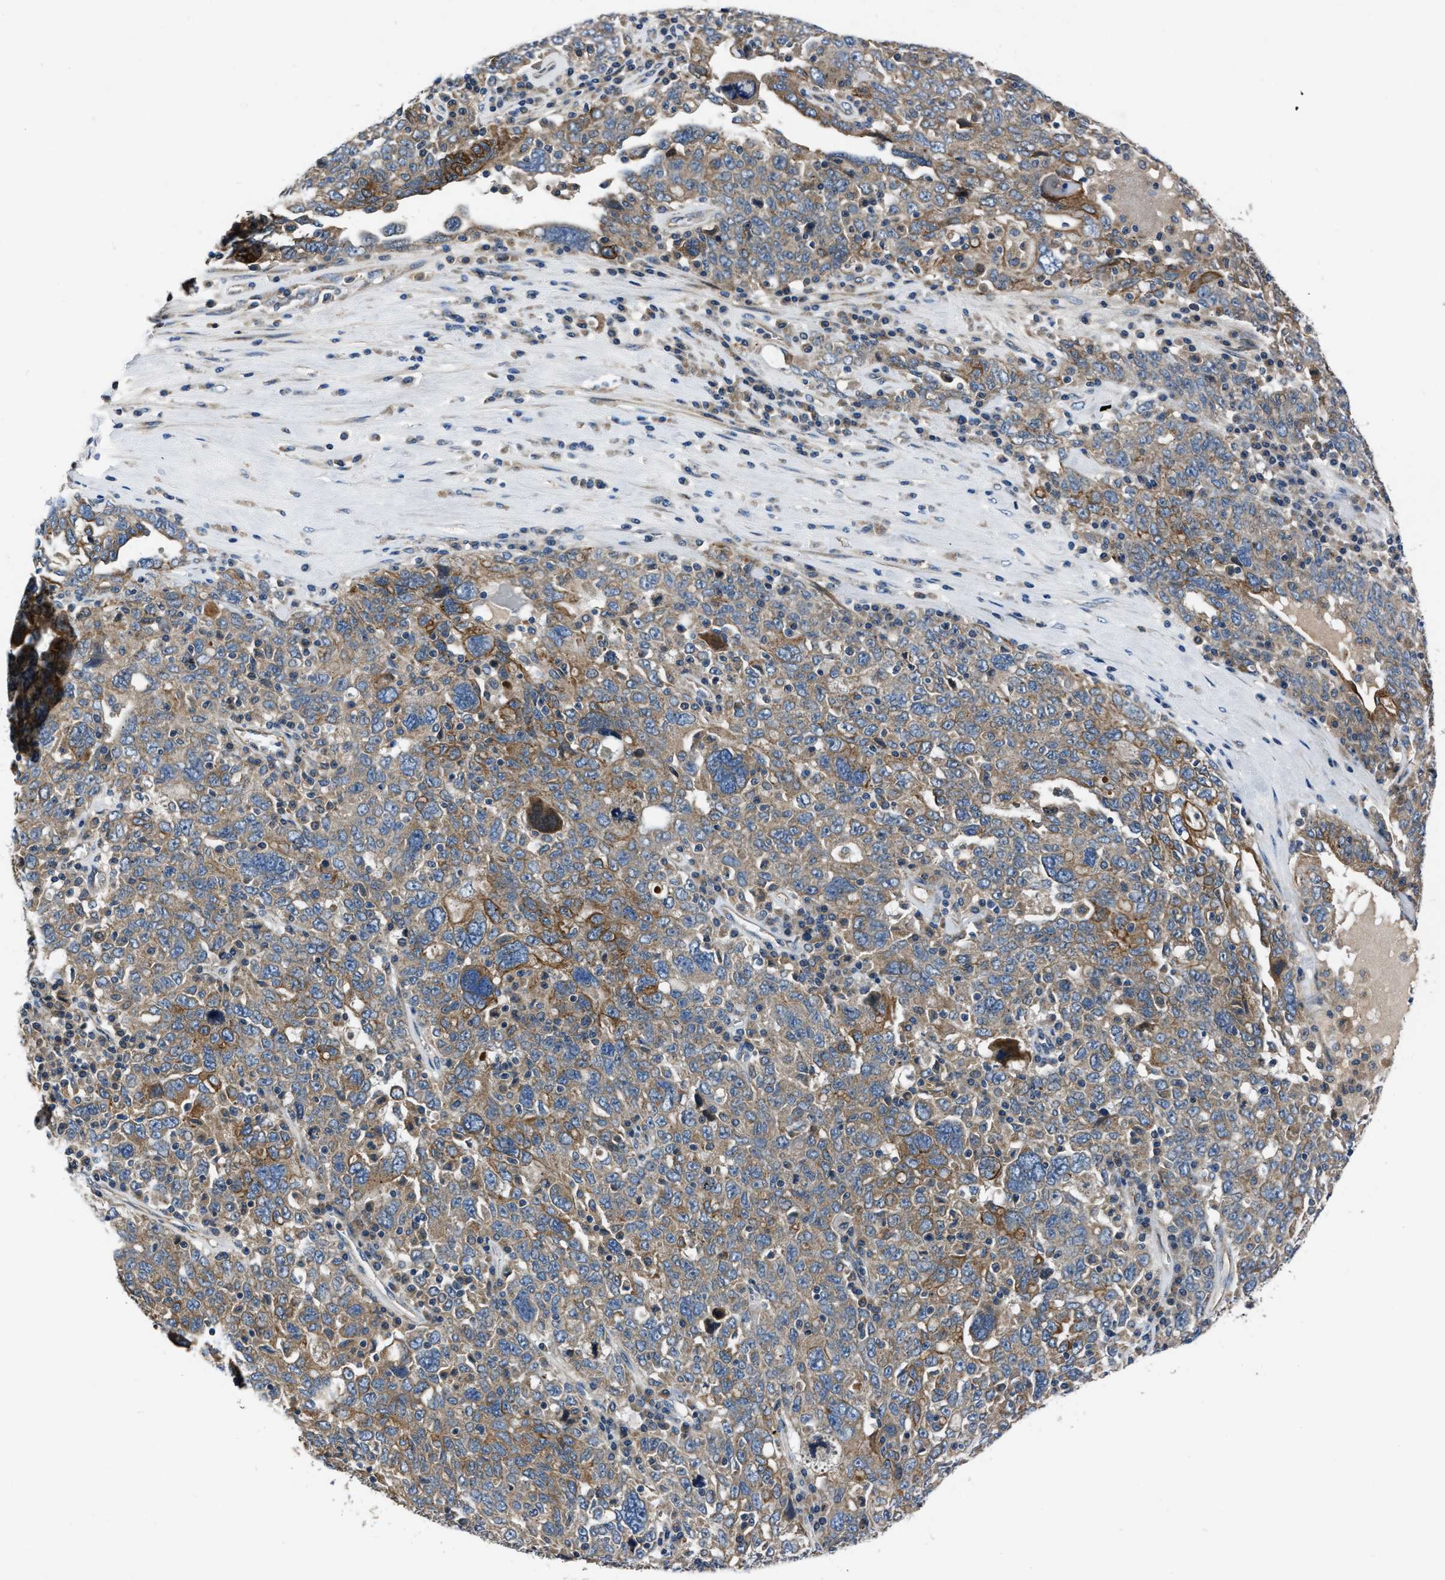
{"staining": {"intensity": "weak", "quantity": ">75%", "location": "cytoplasmic/membranous"}, "tissue": "ovarian cancer", "cell_type": "Tumor cells", "image_type": "cancer", "snomed": [{"axis": "morphology", "description": "Carcinoma, endometroid"}, {"axis": "topography", "description": "Ovary"}], "caption": "An immunohistochemistry (IHC) micrograph of neoplastic tissue is shown. Protein staining in brown labels weak cytoplasmic/membranous positivity in ovarian cancer (endometroid carcinoma) within tumor cells.", "gene": "ERC1", "patient": {"sex": "female", "age": 62}}